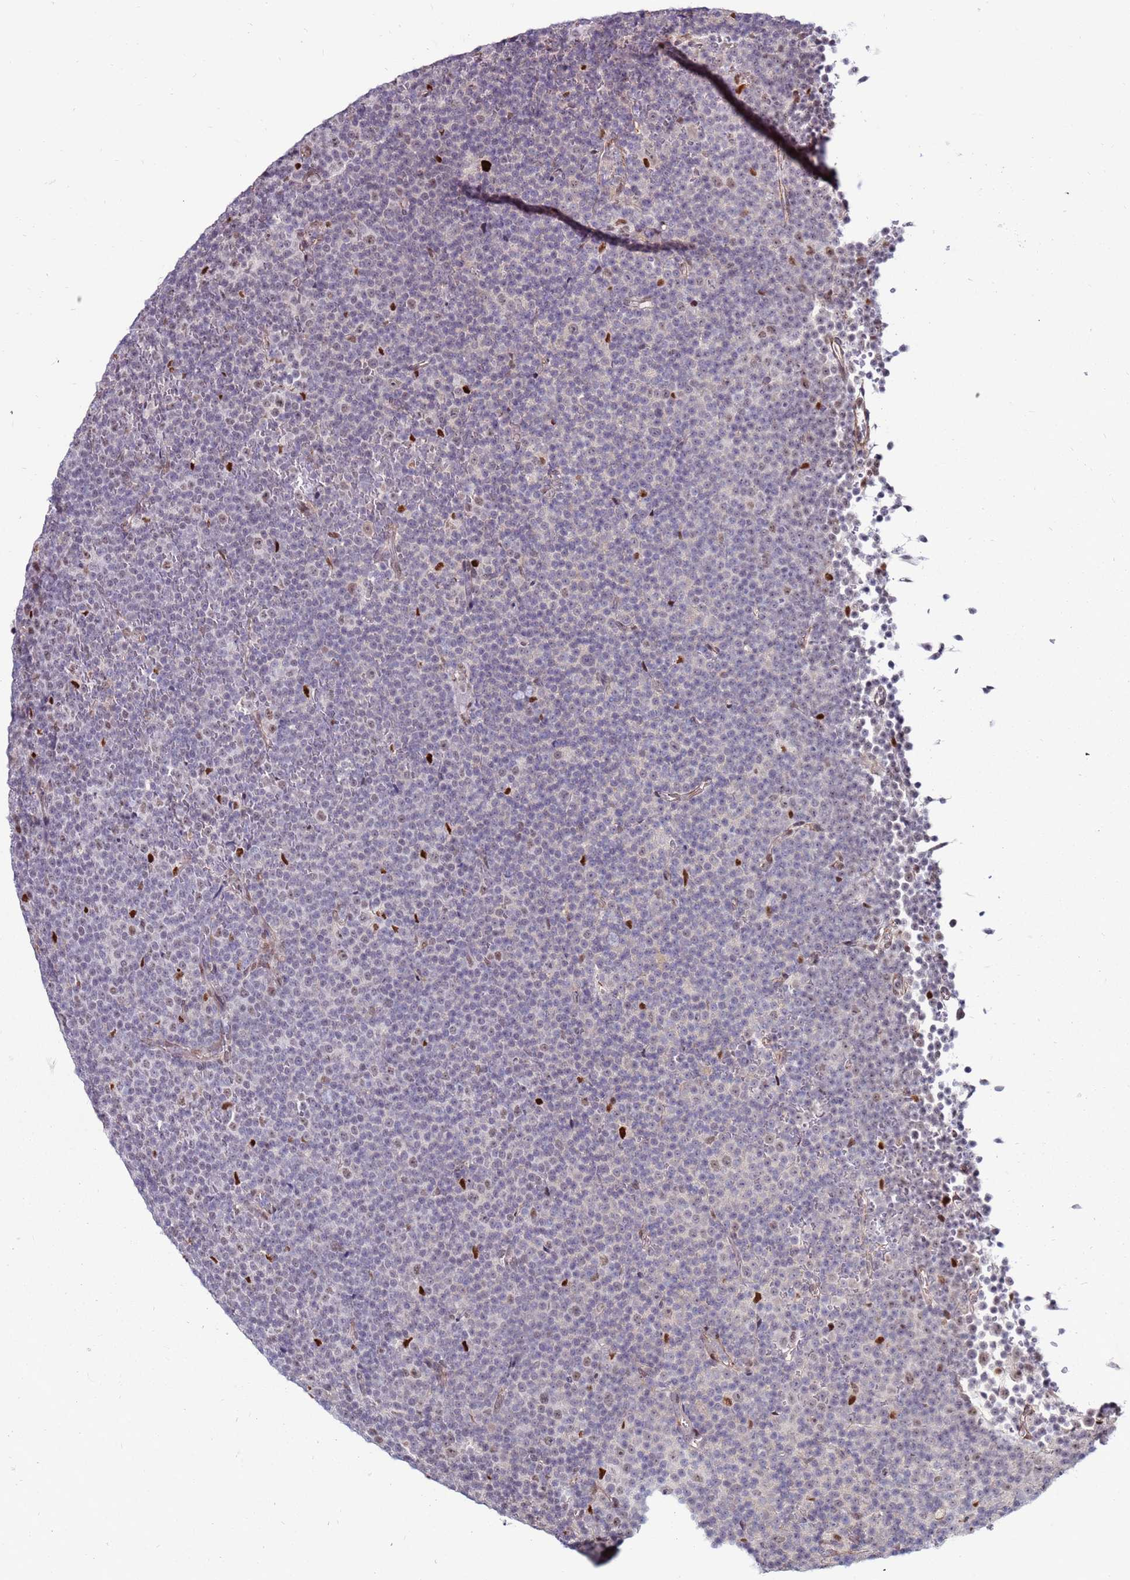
{"staining": {"intensity": "negative", "quantity": "none", "location": "none"}, "tissue": "lymphoma", "cell_type": "Tumor cells", "image_type": "cancer", "snomed": [{"axis": "morphology", "description": "Malignant lymphoma, non-Hodgkin's type, Low grade"}, {"axis": "topography", "description": "Lymph node"}], "caption": "Immunohistochemical staining of human lymphoma exhibits no significant expression in tumor cells.", "gene": "KPNA4", "patient": {"sex": "female", "age": 67}}